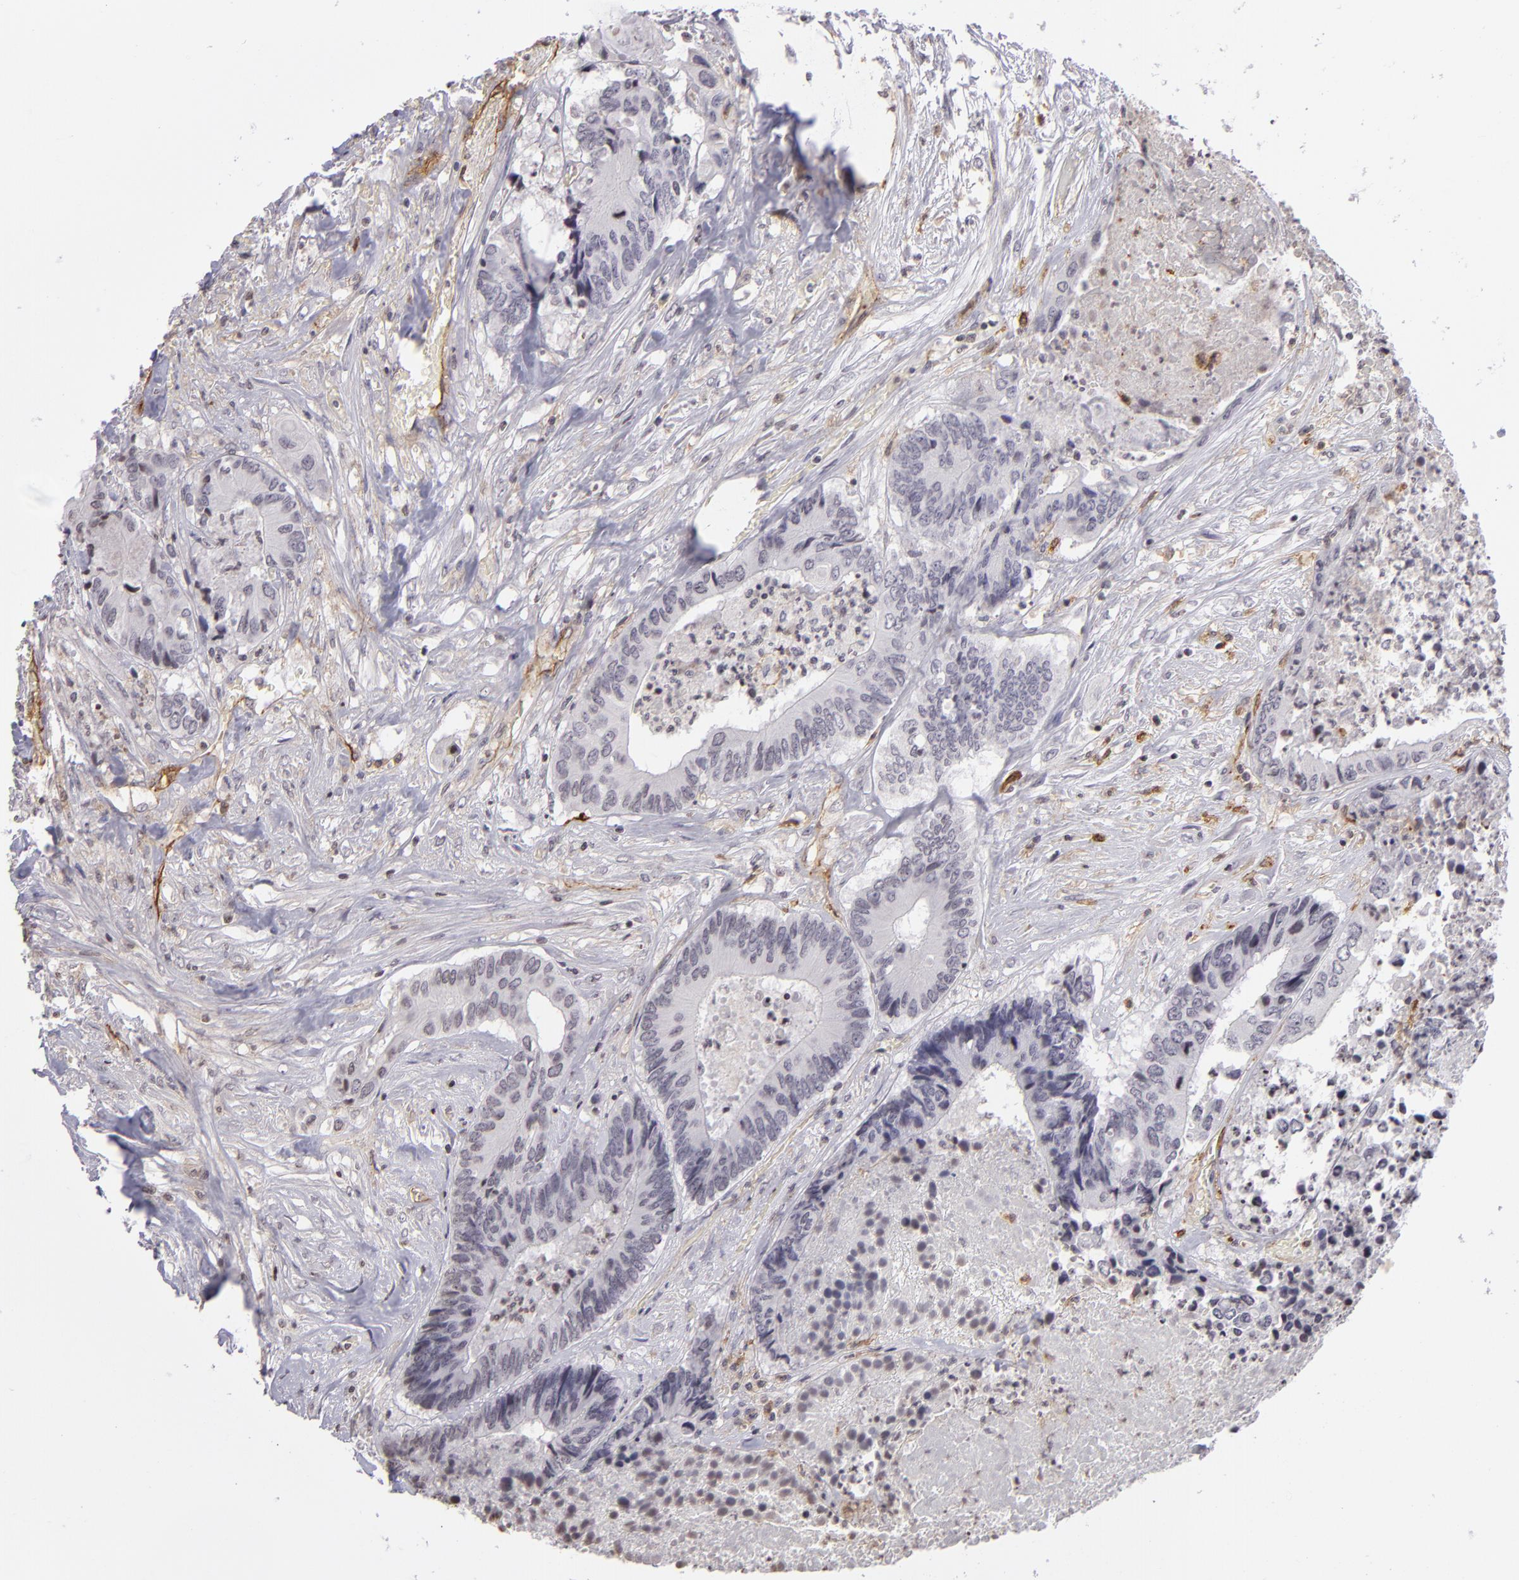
{"staining": {"intensity": "negative", "quantity": "none", "location": "none"}, "tissue": "colorectal cancer", "cell_type": "Tumor cells", "image_type": "cancer", "snomed": [{"axis": "morphology", "description": "Adenocarcinoma, NOS"}, {"axis": "topography", "description": "Rectum"}], "caption": "Colorectal cancer (adenocarcinoma) was stained to show a protein in brown. There is no significant staining in tumor cells.", "gene": "THBD", "patient": {"sex": "male", "age": 55}}